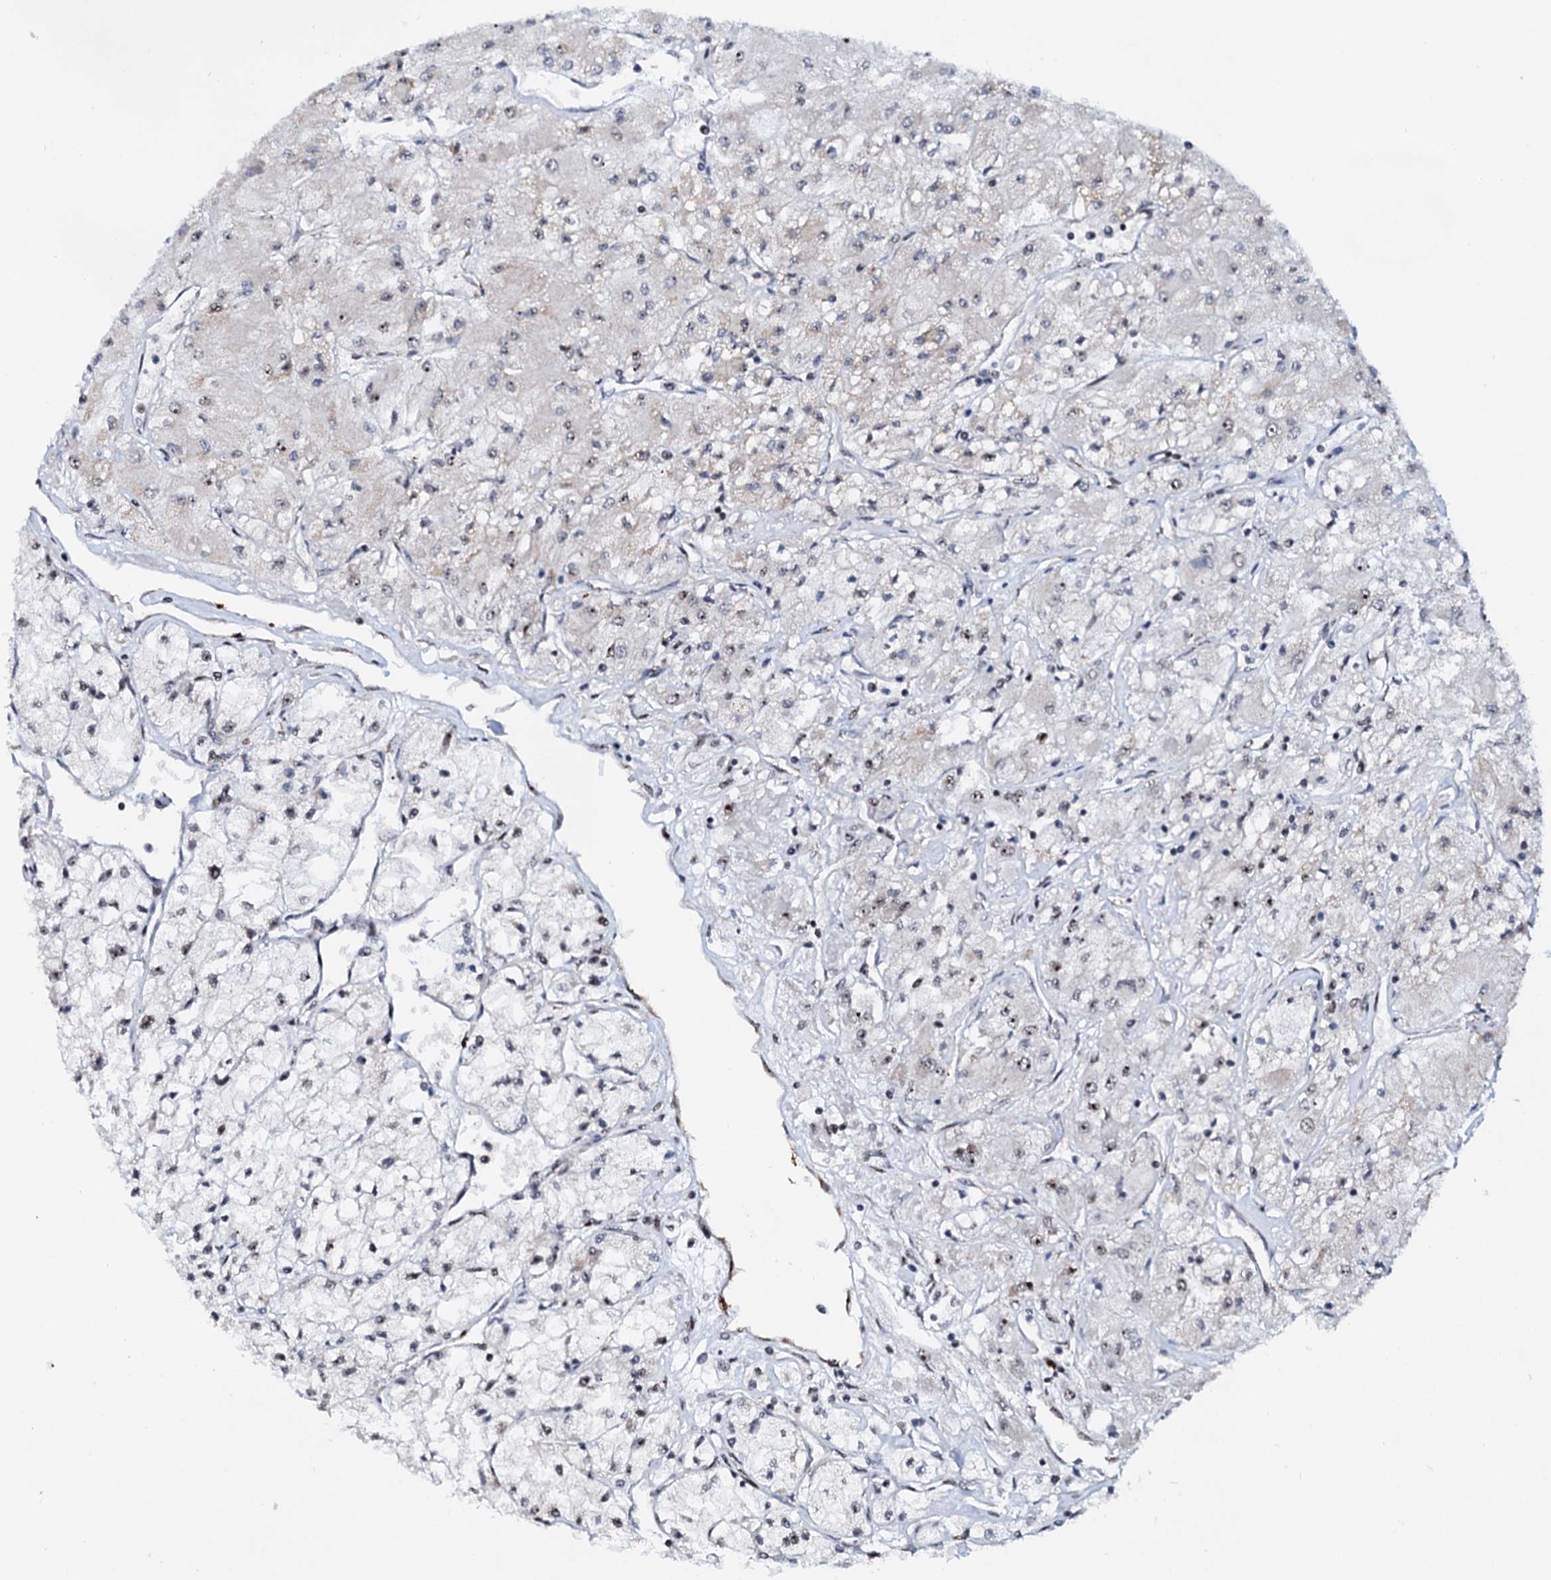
{"staining": {"intensity": "weak", "quantity": "<25%", "location": "nuclear"}, "tissue": "renal cancer", "cell_type": "Tumor cells", "image_type": "cancer", "snomed": [{"axis": "morphology", "description": "Adenocarcinoma, NOS"}, {"axis": "topography", "description": "Kidney"}], "caption": "DAB (3,3'-diaminobenzidine) immunohistochemical staining of renal cancer reveals no significant expression in tumor cells.", "gene": "NEUROG3", "patient": {"sex": "male", "age": 80}}